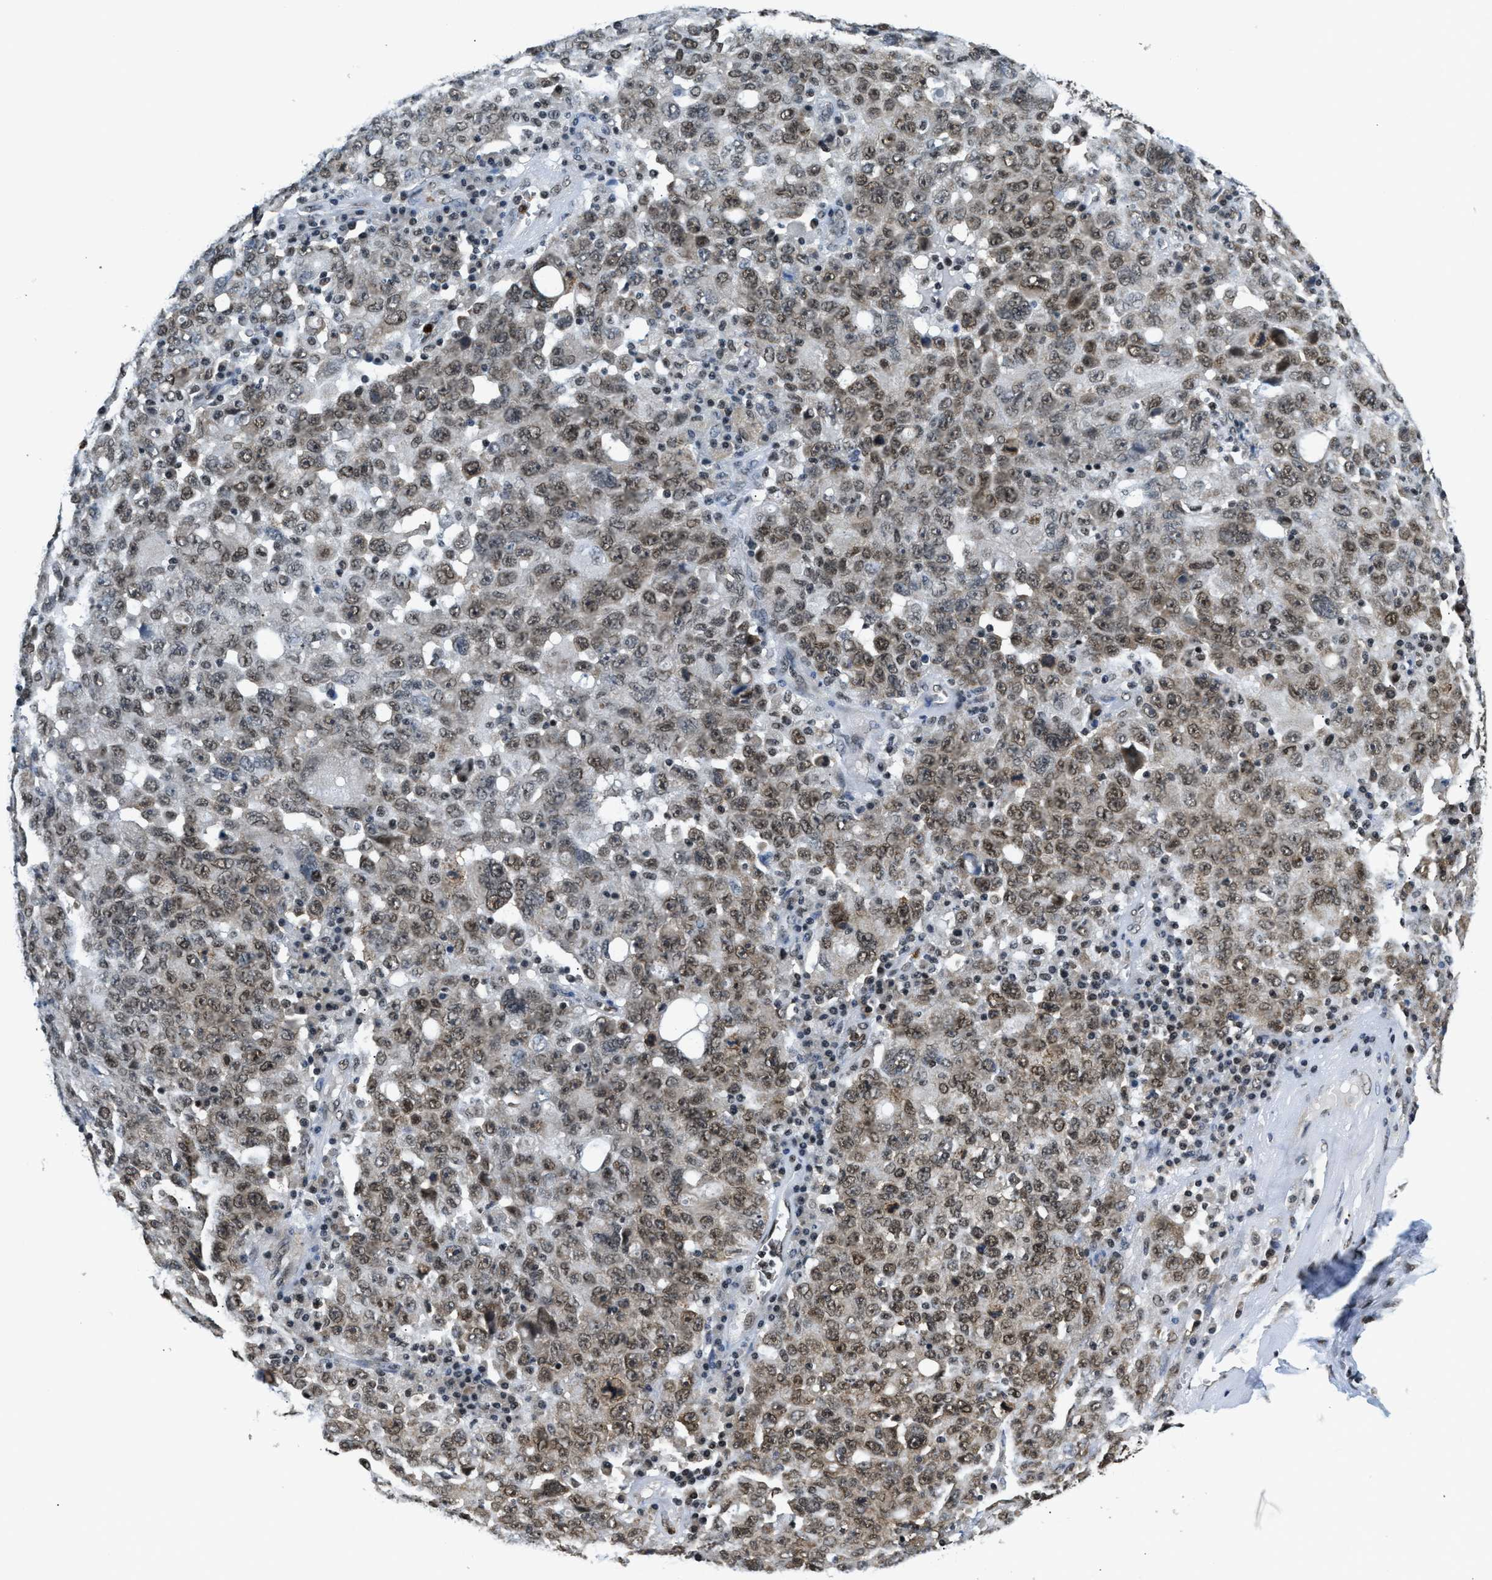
{"staining": {"intensity": "weak", "quantity": ">75%", "location": "nuclear"}, "tissue": "ovarian cancer", "cell_type": "Tumor cells", "image_type": "cancer", "snomed": [{"axis": "morphology", "description": "Carcinoma, endometroid"}, {"axis": "topography", "description": "Ovary"}], "caption": "IHC micrograph of neoplastic tissue: endometroid carcinoma (ovarian) stained using immunohistochemistry demonstrates low levels of weak protein expression localized specifically in the nuclear of tumor cells, appearing as a nuclear brown color.", "gene": "CCNDBP1", "patient": {"sex": "female", "age": 62}}